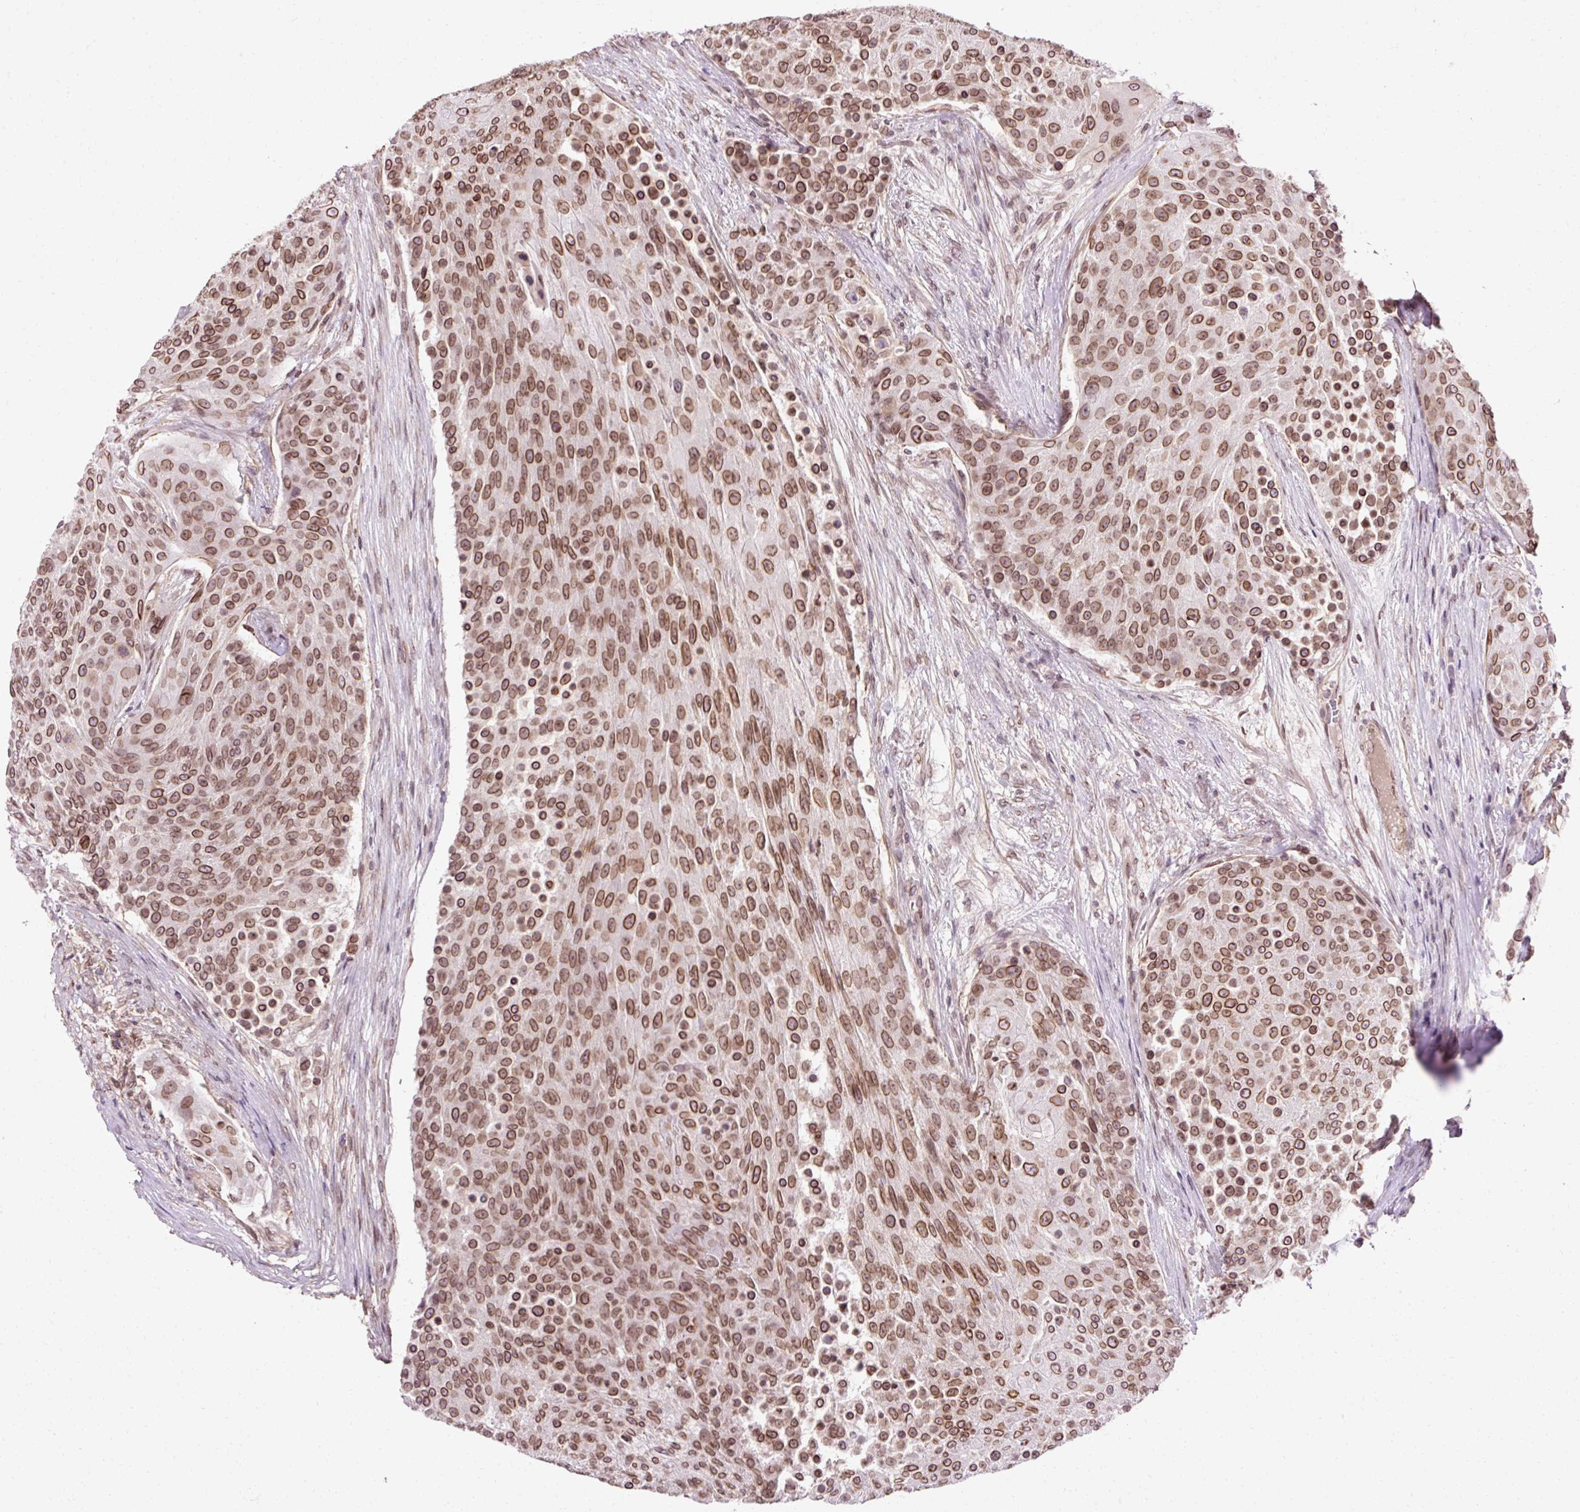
{"staining": {"intensity": "strong", "quantity": ">75%", "location": "cytoplasmic/membranous,nuclear"}, "tissue": "urothelial cancer", "cell_type": "Tumor cells", "image_type": "cancer", "snomed": [{"axis": "morphology", "description": "Urothelial carcinoma, High grade"}, {"axis": "topography", "description": "Urinary bladder"}], "caption": "Brown immunohistochemical staining in urothelial cancer shows strong cytoplasmic/membranous and nuclear staining in approximately >75% of tumor cells.", "gene": "ZNF610", "patient": {"sex": "female", "age": 63}}